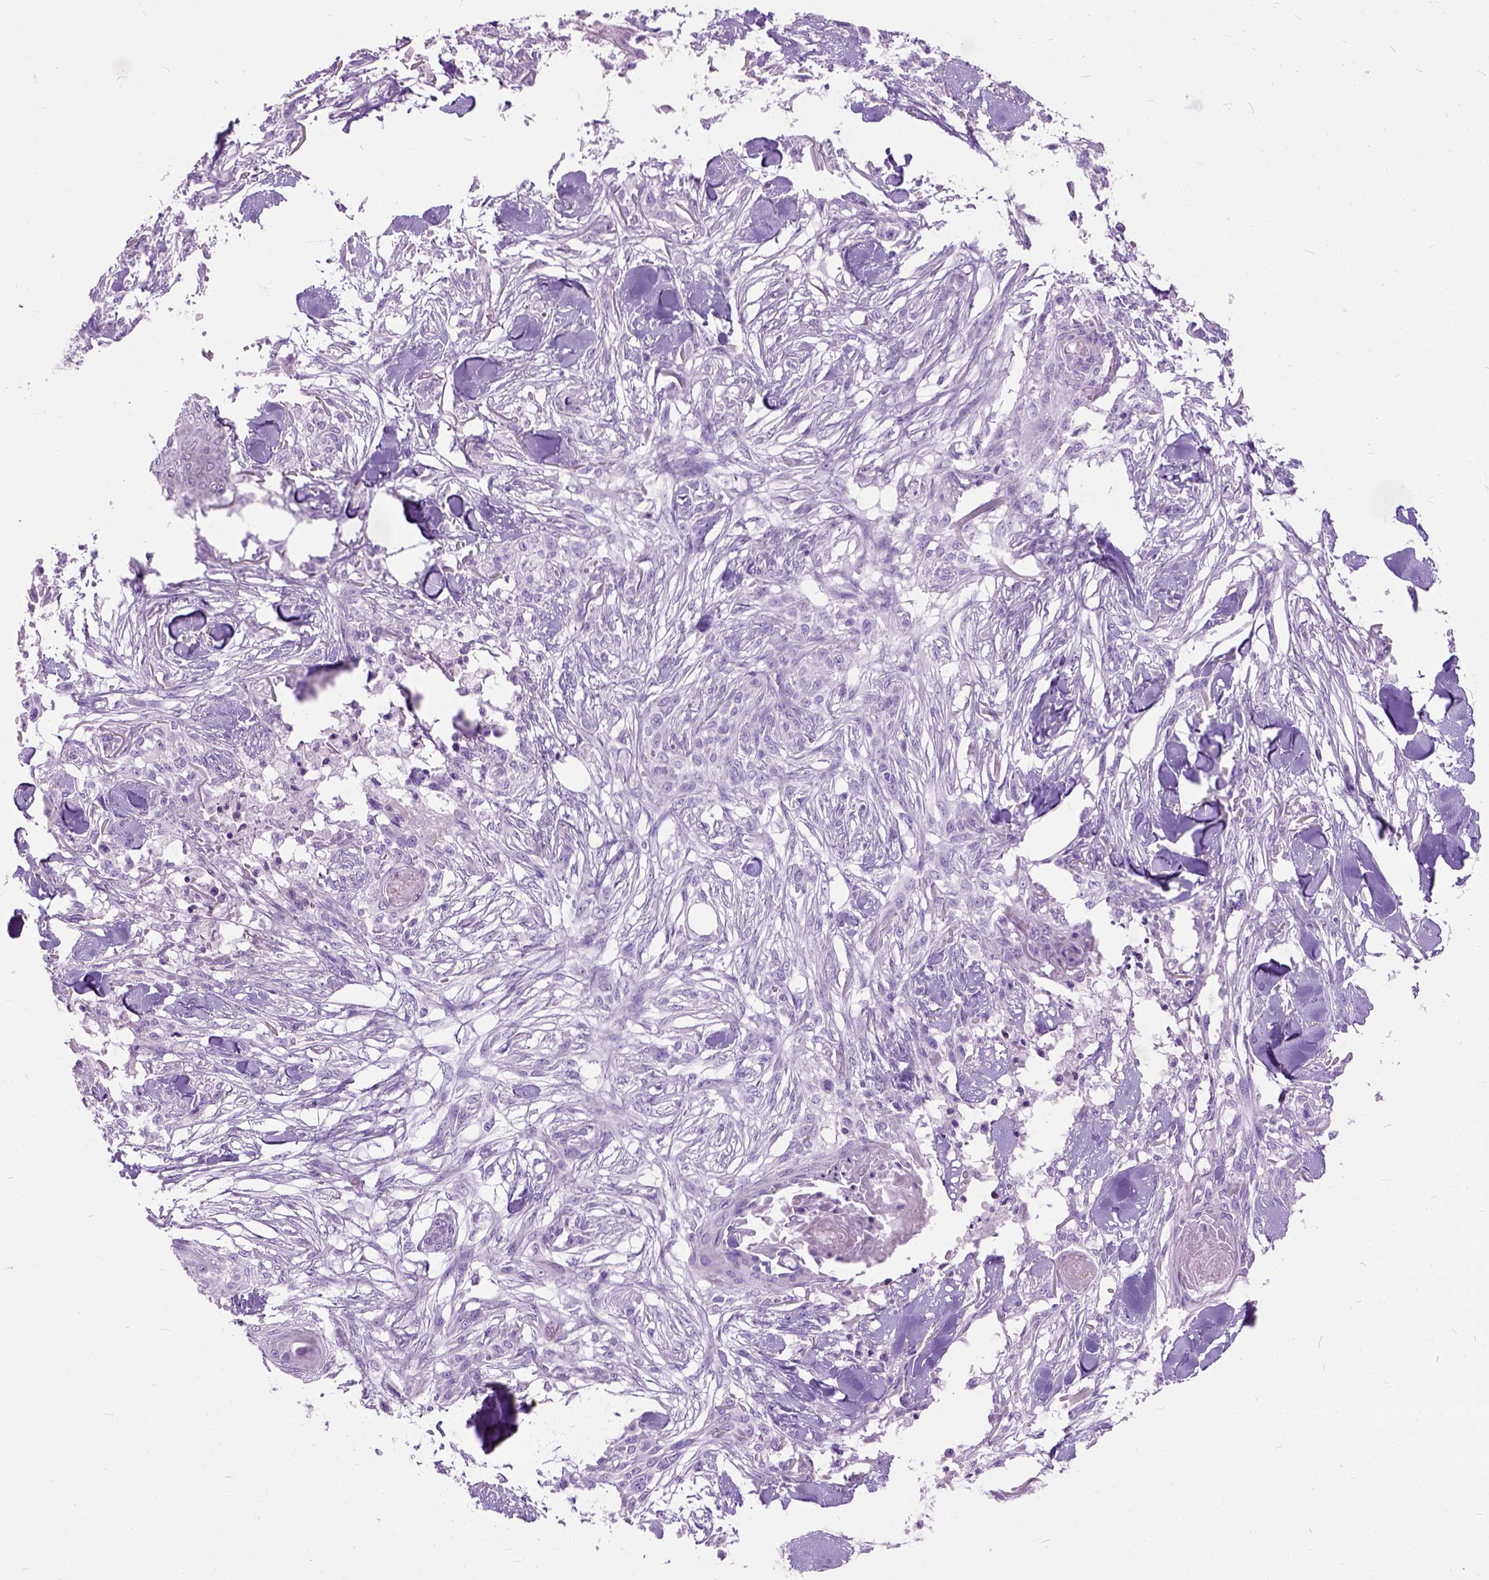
{"staining": {"intensity": "negative", "quantity": "none", "location": "none"}, "tissue": "skin cancer", "cell_type": "Tumor cells", "image_type": "cancer", "snomed": [{"axis": "morphology", "description": "Squamous cell carcinoma, NOS"}, {"axis": "topography", "description": "Skin"}], "caption": "Immunohistochemistry (IHC) micrograph of neoplastic tissue: squamous cell carcinoma (skin) stained with DAB demonstrates no significant protein expression in tumor cells.", "gene": "MAPT", "patient": {"sex": "female", "age": 59}}